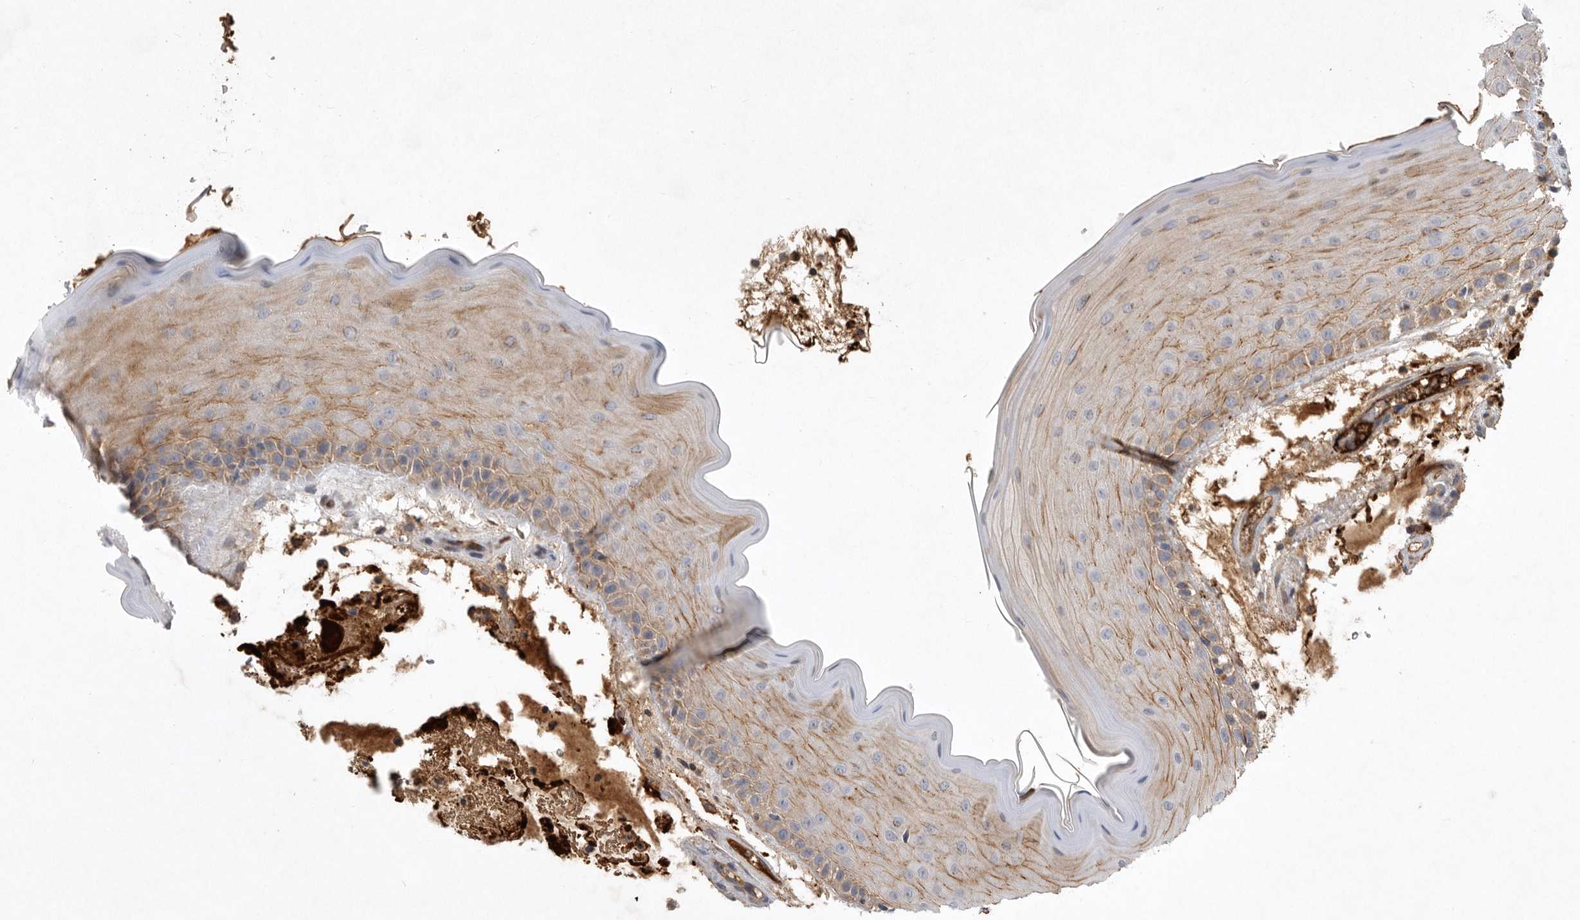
{"staining": {"intensity": "weak", "quantity": "25%-75%", "location": "cytoplasmic/membranous"}, "tissue": "oral mucosa", "cell_type": "Squamous epithelial cells", "image_type": "normal", "snomed": [{"axis": "morphology", "description": "Normal tissue, NOS"}, {"axis": "topography", "description": "Oral tissue"}], "caption": "Approximately 25%-75% of squamous epithelial cells in normal oral mucosa exhibit weak cytoplasmic/membranous protein expression as visualized by brown immunohistochemical staining.", "gene": "MLPH", "patient": {"sex": "male", "age": 13}}